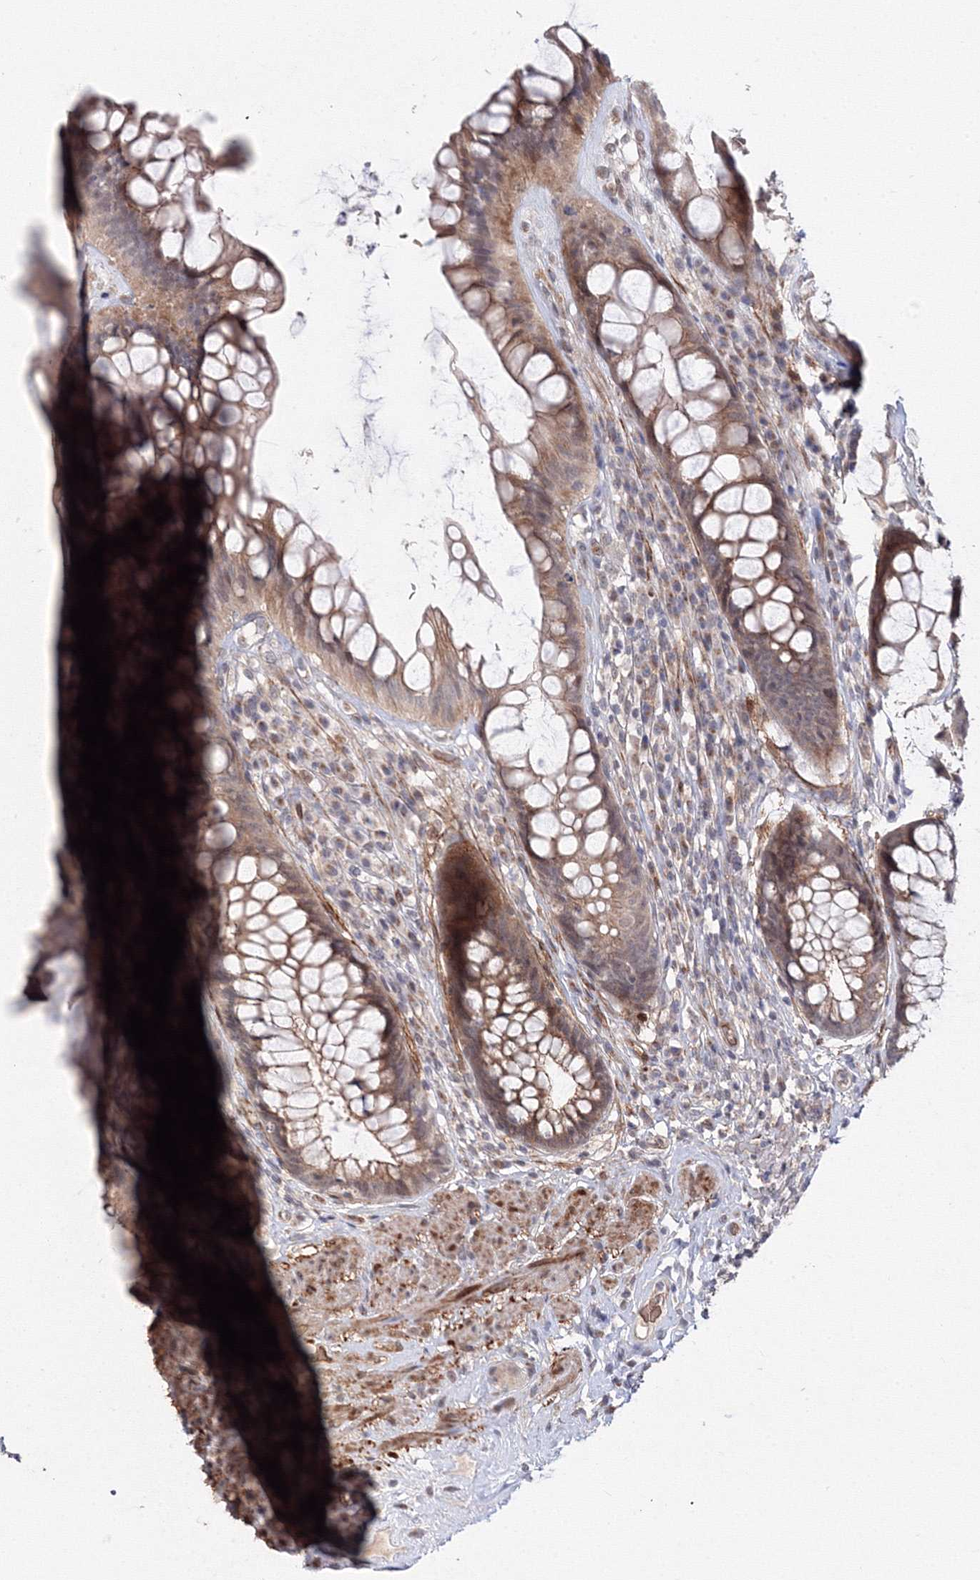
{"staining": {"intensity": "moderate", "quantity": ">75%", "location": "cytoplasmic/membranous,nuclear"}, "tissue": "rectum", "cell_type": "Glandular cells", "image_type": "normal", "snomed": [{"axis": "morphology", "description": "Normal tissue, NOS"}, {"axis": "topography", "description": "Rectum"}], "caption": "Immunohistochemistry (IHC) photomicrograph of unremarkable rectum: rectum stained using IHC shows medium levels of moderate protein expression localized specifically in the cytoplasmic/membranous,nuclear of glandular cells, appearing as a cytoplasmic/membranous,nuclear brown color.", "gene": "C11orf52", "patient": {"sex": "male", "age": 74}}